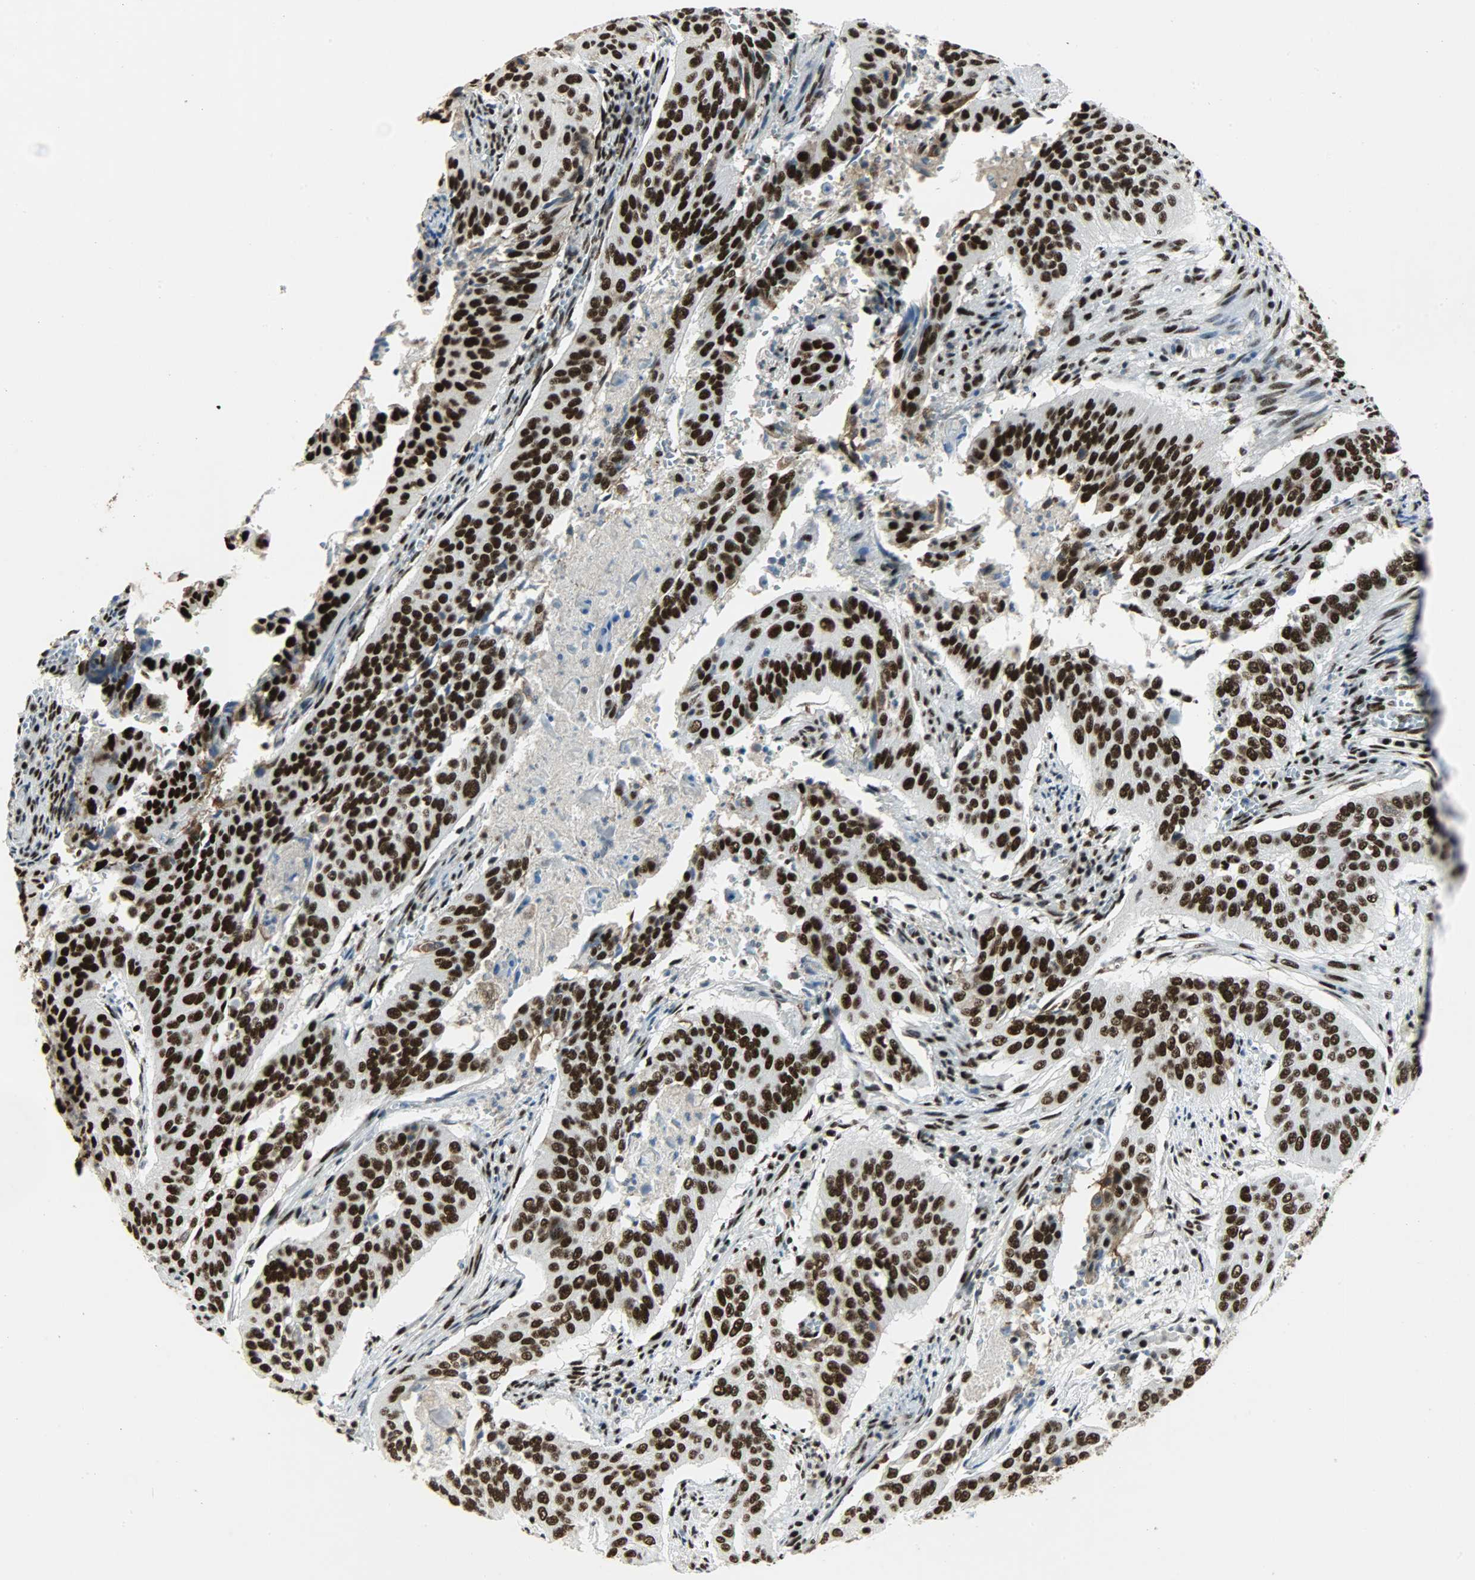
{"staining": {"intensity": "strong", "quantity": ">75%", "location": "nuclear"}, "tissue": "cervical cancer", "cell_type": "Tumor cells", "image_type": "cancer", "snomed": [{"axis": "morphology", "description": "Squamous cell carcinoma, NOS"}, {"axis": "topography", "description": "Cervix"}], "caption": "Approximately >75% of tumor cells in human cervical cancer demonstrate strong nuclear protein staining as visualized by brown immunohistochemical staining.", "gene": "SSB", "patient": {"sex": "female", "age": 39}}